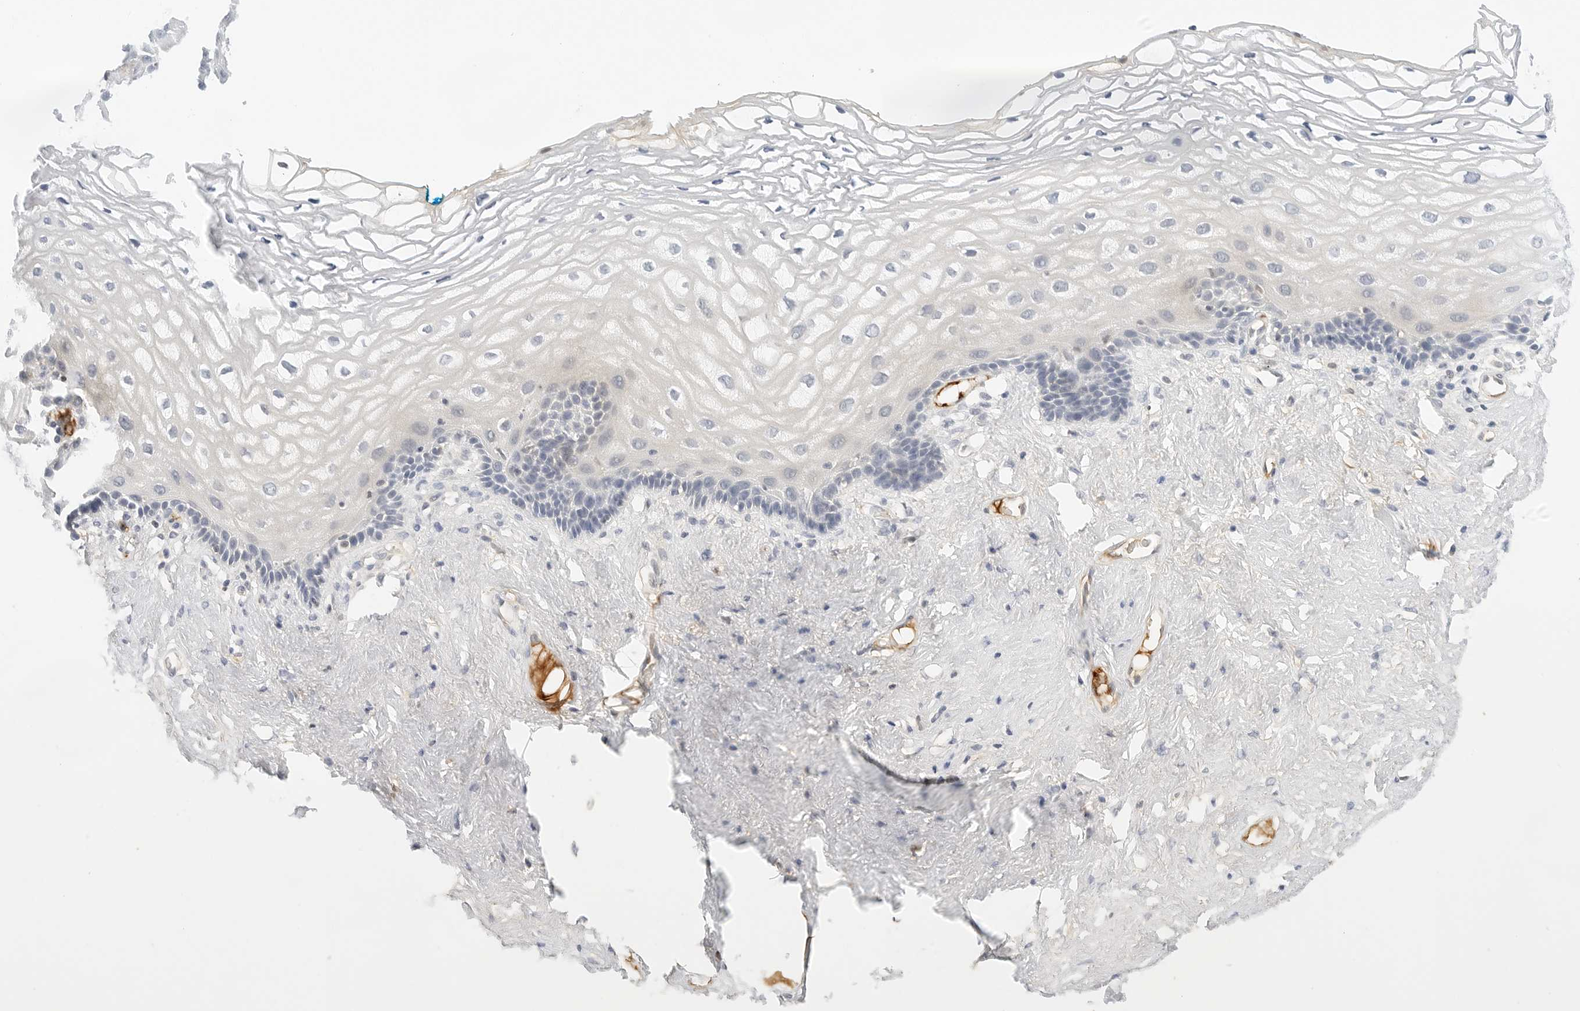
{"staining": {"intensity": "negative", "quantity": "none", "location": "none"}, "tissue": "vagina", "cell_type": "Squamous epithelial cells", "image_type": "normal", "snomed": [{"axis": "morphology", "description": "Normal tissue, NOS"}, {"axis": "morphology", "description": "Adenocarcinoma, NOS"}, {"axis": "topography", "description": "Rectum"}, {"axis": "topography", "description": "Vagina"}], "caption": "This micrograph is of normal vagina stained with immunohistochemistry (IHC) to label a protein in brown with the nuclei are counter-stained blue. There is no expression in squamous epithelial cells.", "gene": "PKDCC", "patient": {"sex": "female", "age": 71}}